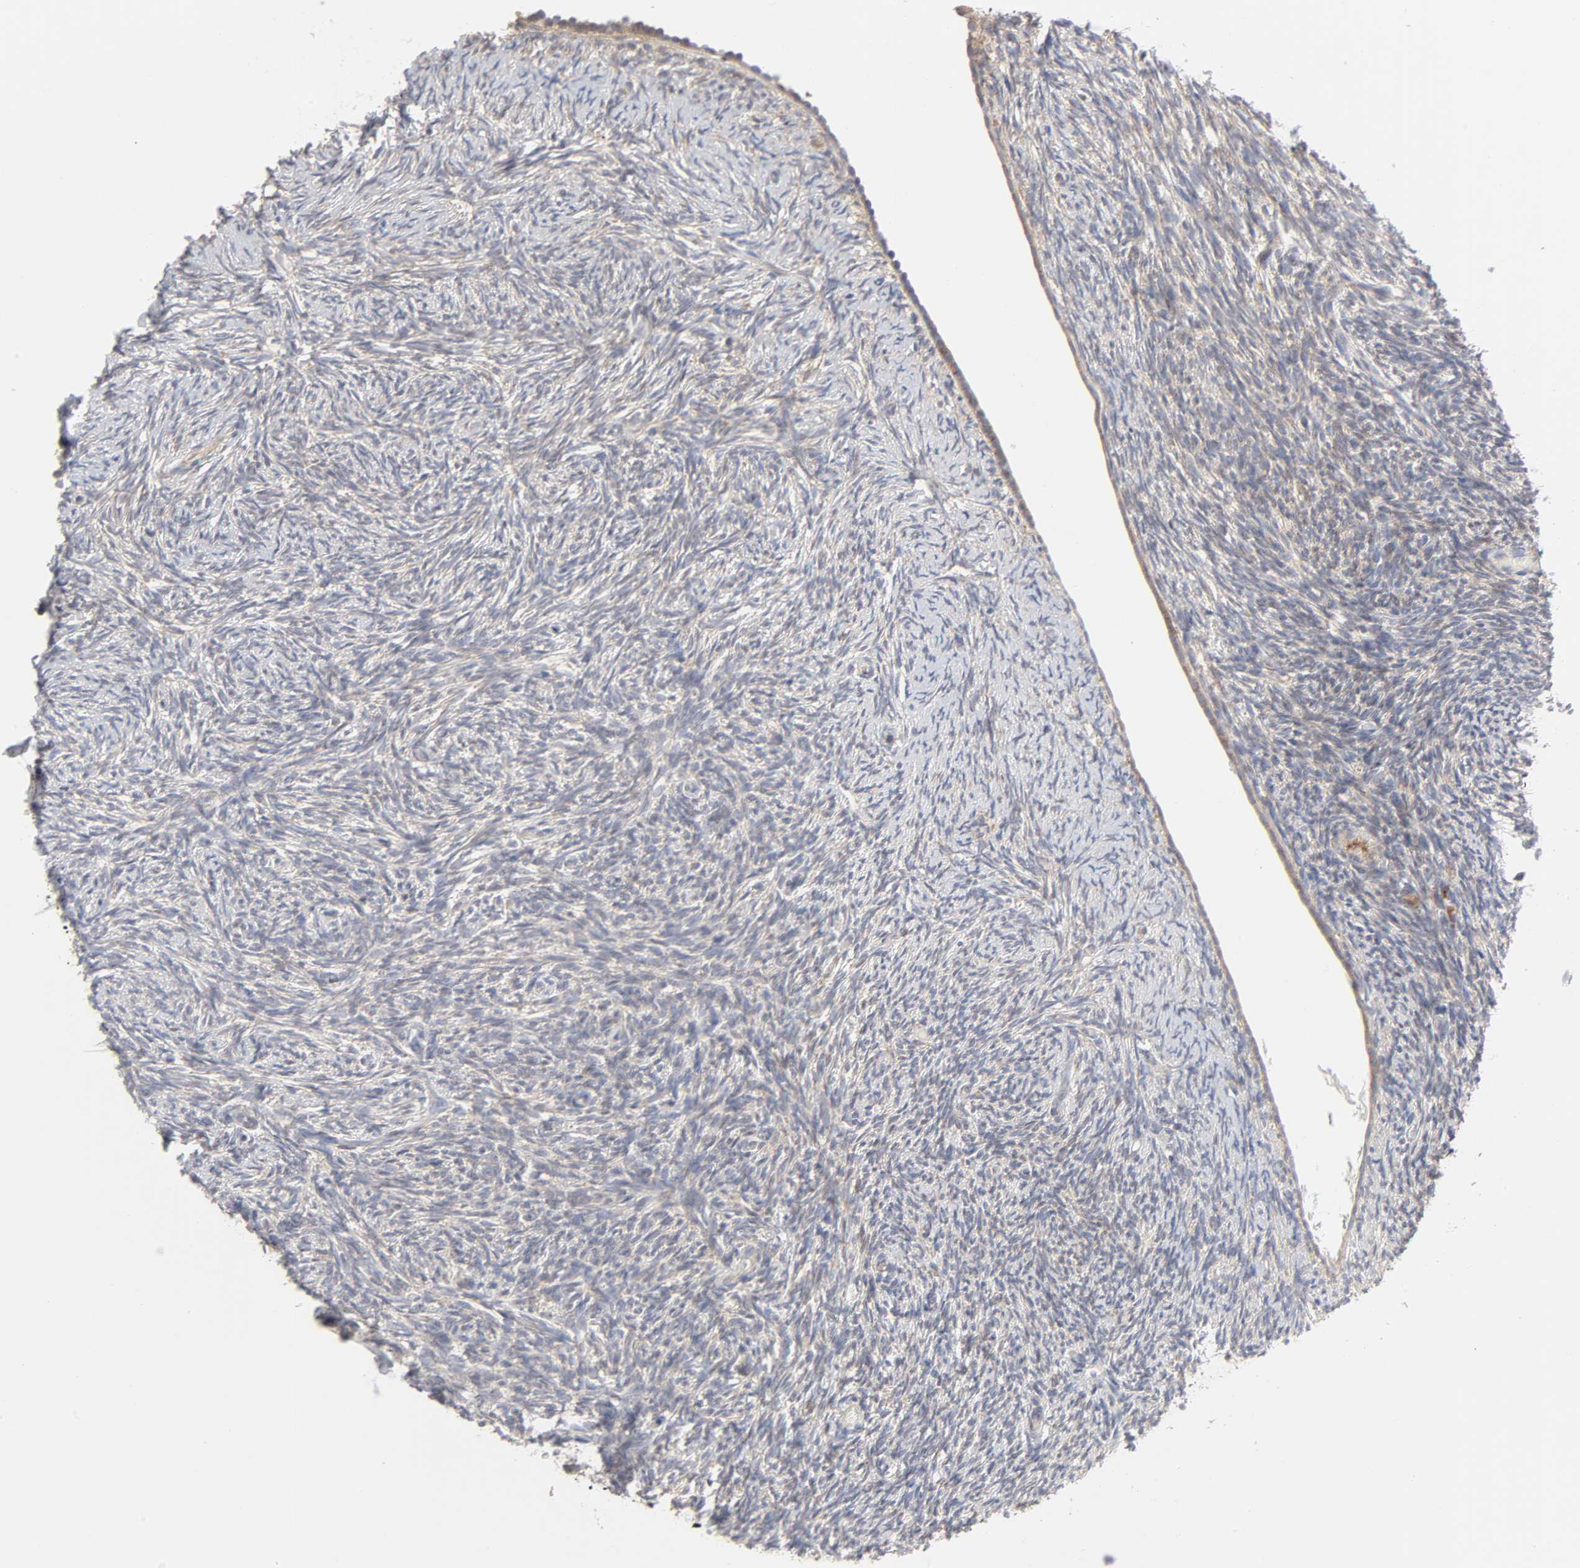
{"staining": {"intensity": "weak", "quantity": ">75%", "location": "cytoplasmic/membranous"}, "tissue": "ovary", "cell_type": "Ovarian stroma cells", "image_type": "normal", "snomed": [{"axis": "morphology", "description": "Normal tissue, NOS"}, {"axis": "topography", "description": "Ovary"}], "caption": "Immunohistochemical staining of benign ovary exhibits >75% levels of weak cytoplasmic/membranous protein positivity in about >75% of ovarian stroma cells.", "gene": "IL4R", "patient": {"sex": "female", "age": 60}}